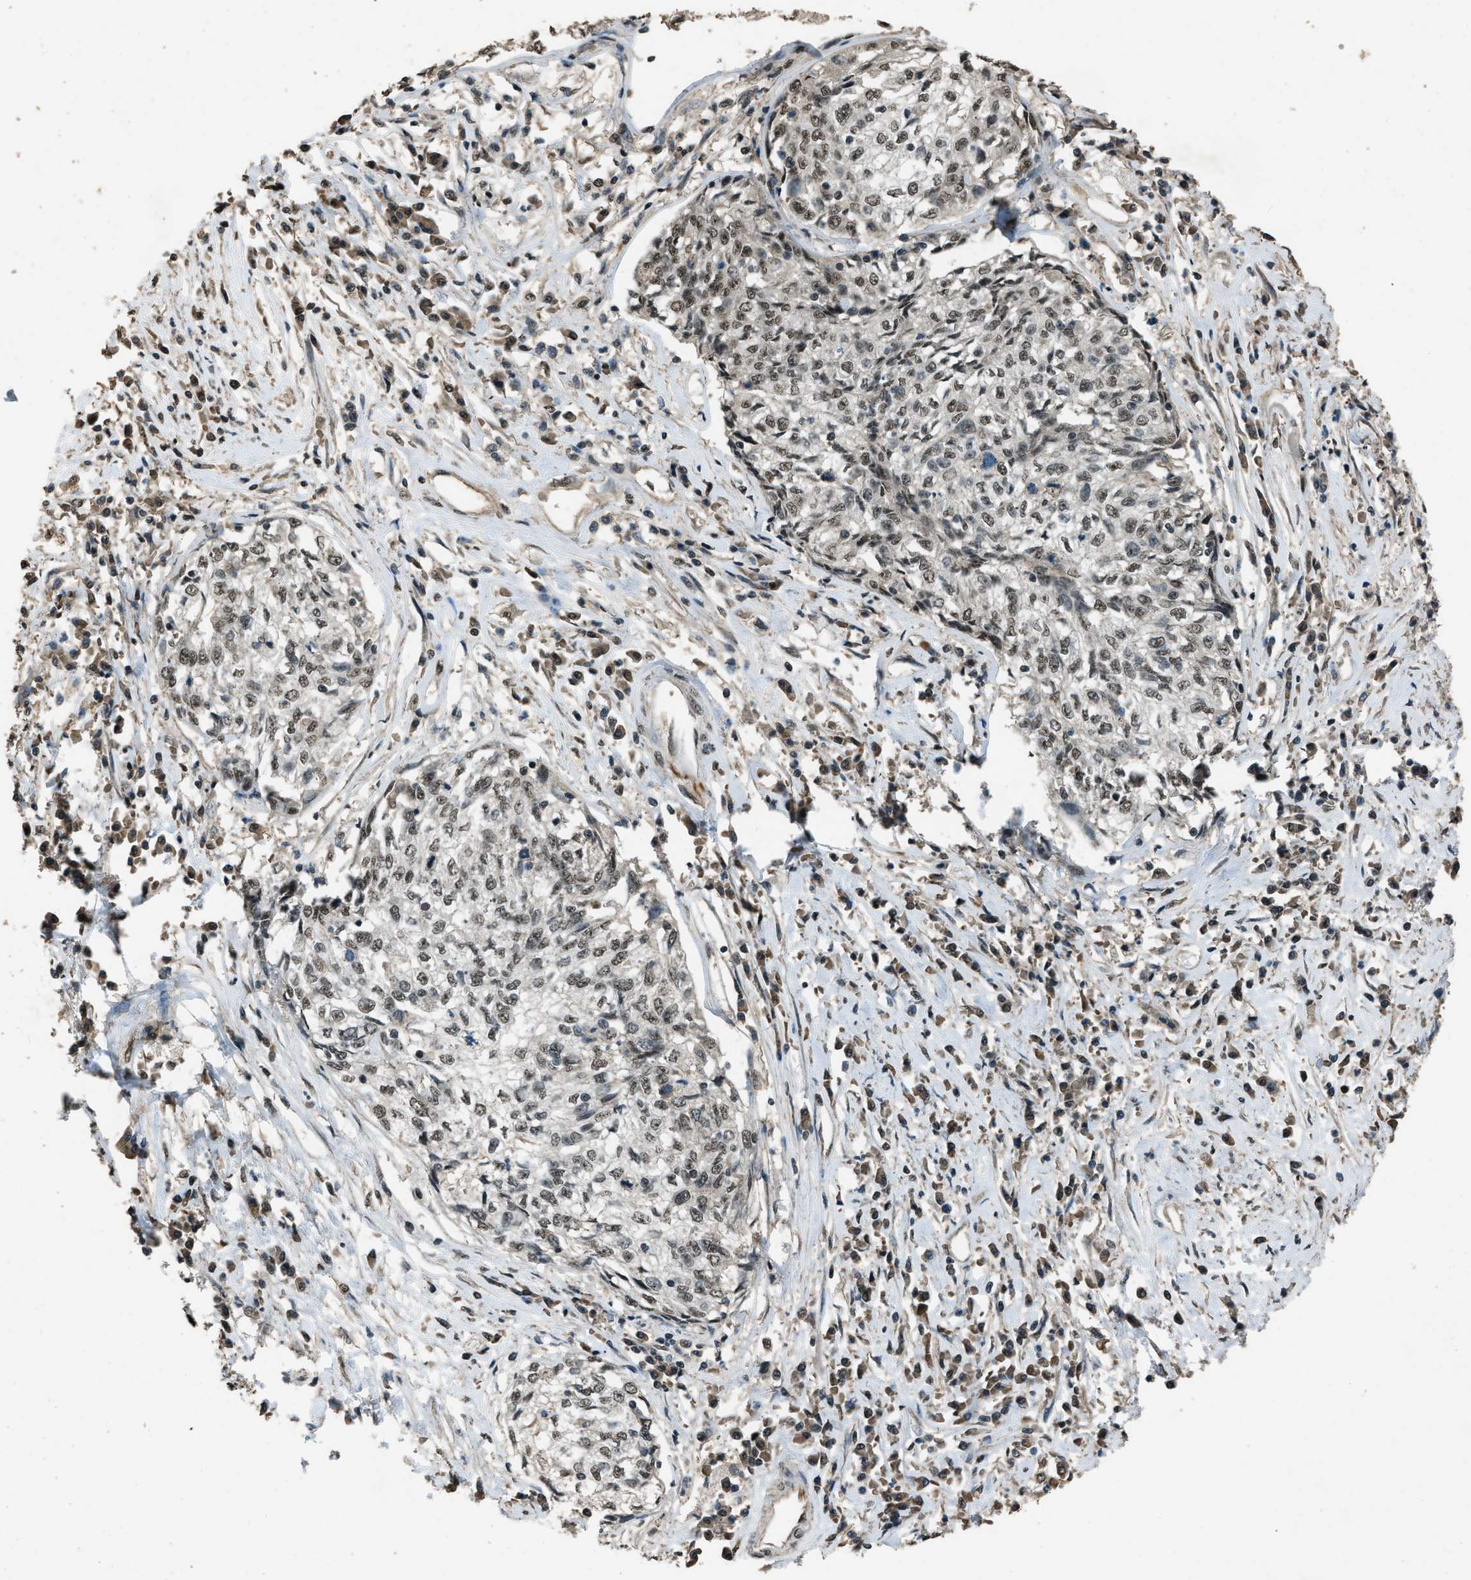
{"staining": {"intensity": "weak", "quantity": ">75%", "location": "nuclear"}, "tissue": "cervical cancer", "cell_type": "Tumor cells", "image_type": "cancer", "snomed": [{"axis": "morphology", "description": "Squamous cell carcinoma, NOS"}, {"axis": "topography", "description": "Cervix"}], "caption": "Brown immunohistochemical staining in cervical cancer displays weak nuclear staining in approximately >75% of tumor cells.", "gene": "SERTAD2", "patient": {"sex": "female", "age": 57}}